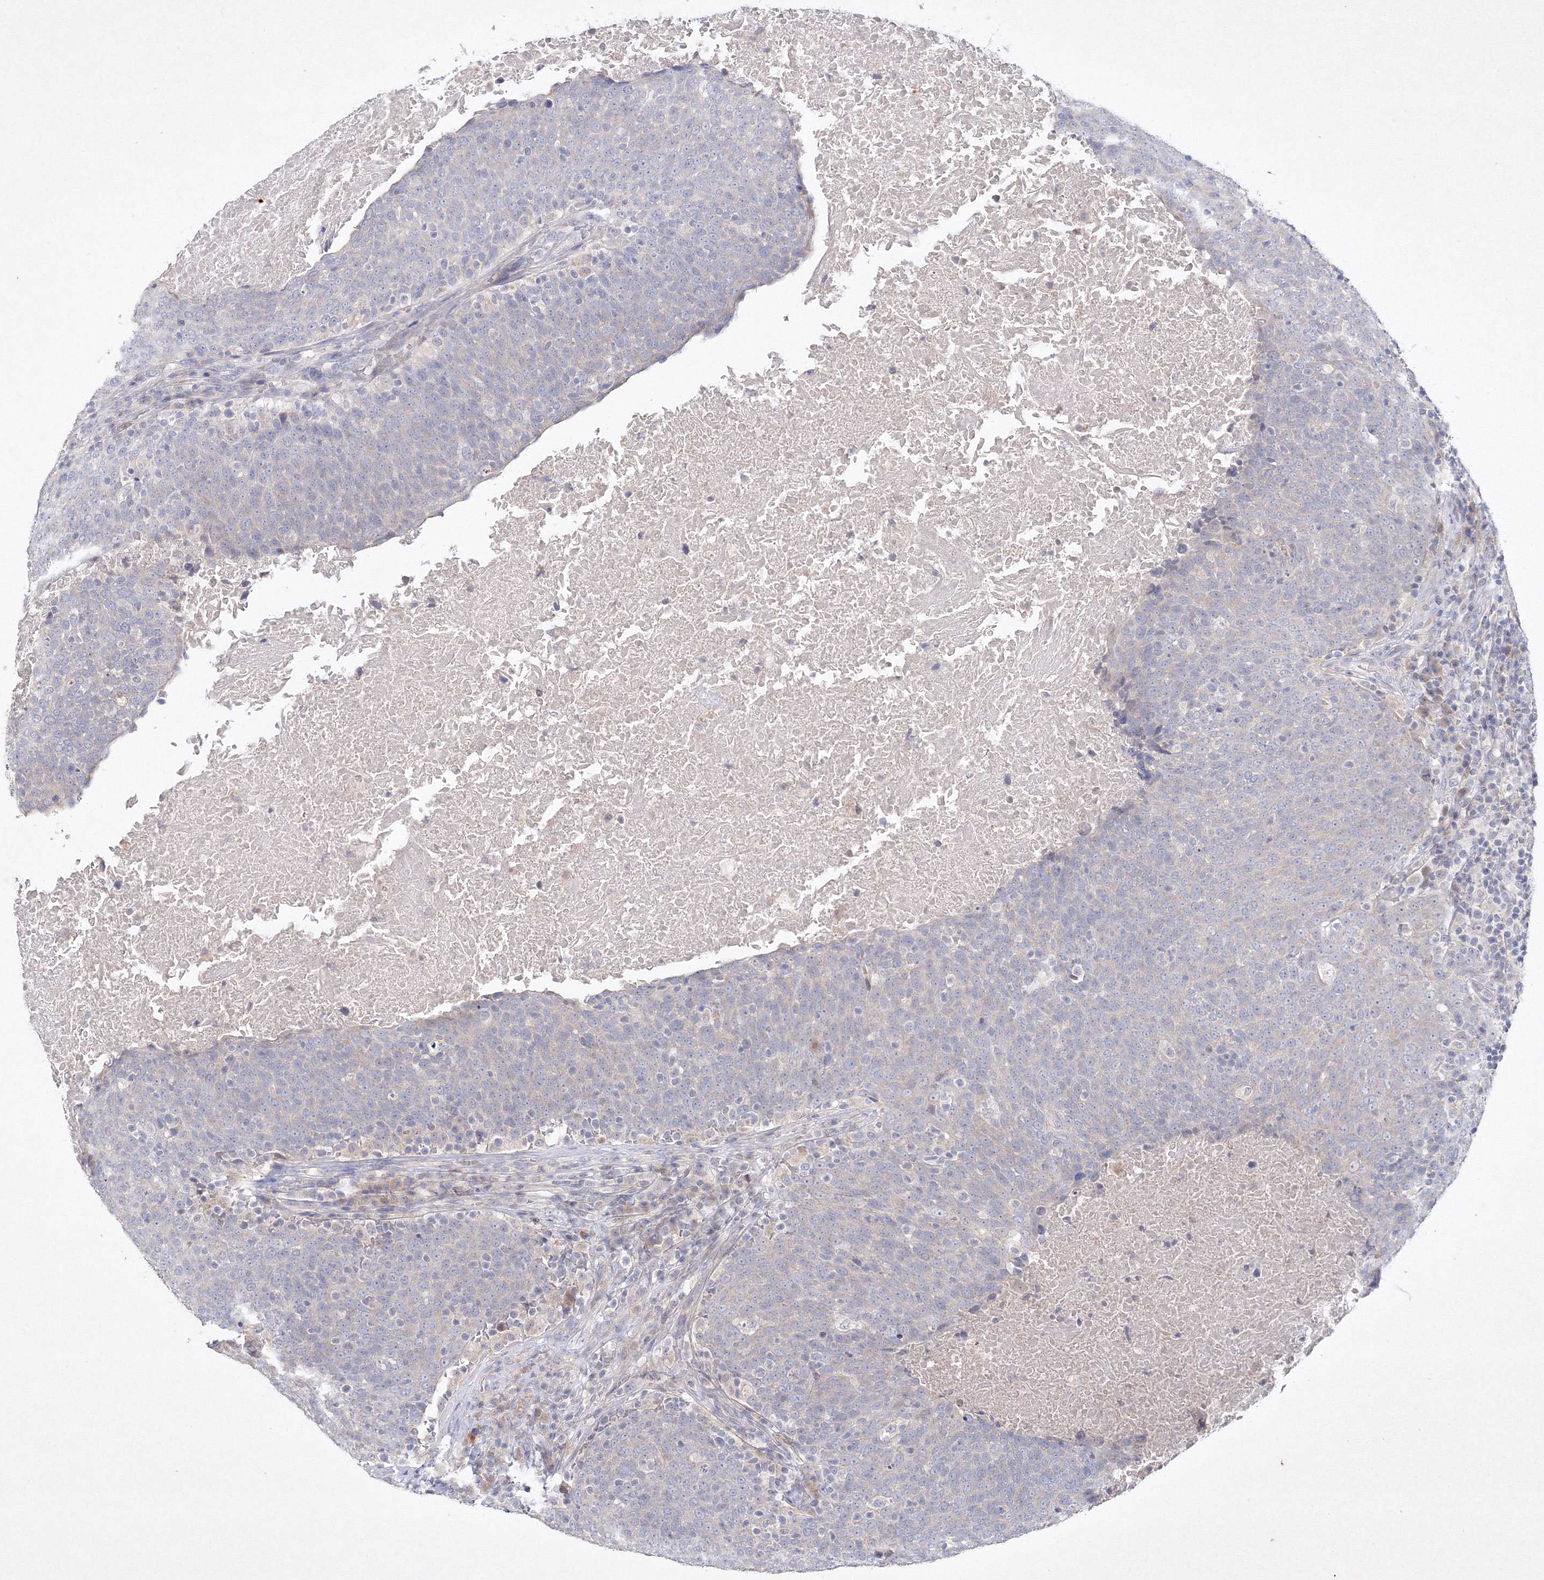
{"staining": {"intensity": "negative", "quantity": "none", "location": "none"}, "tissue": "head and neck cancer", "cell_type": "Tumor cells", "image_type": "cancer", "snomed": [{"axis": "morphology", "description": "Squamous cell carcinoma, NOS"}, {"axis": "morphology", "description": "Squamous cell carcinoma, metastatic, NOS"}, {"axis": "topography", "description": "Lymph node"}, {"axis": "topography", "description": "Head-Neck"}], "caption": "There is no significant expression in tumor cells of head and neck squamous cell carcinoma.", "gene": "NEU4", "patient": {"sex": "male", "age": 62}}